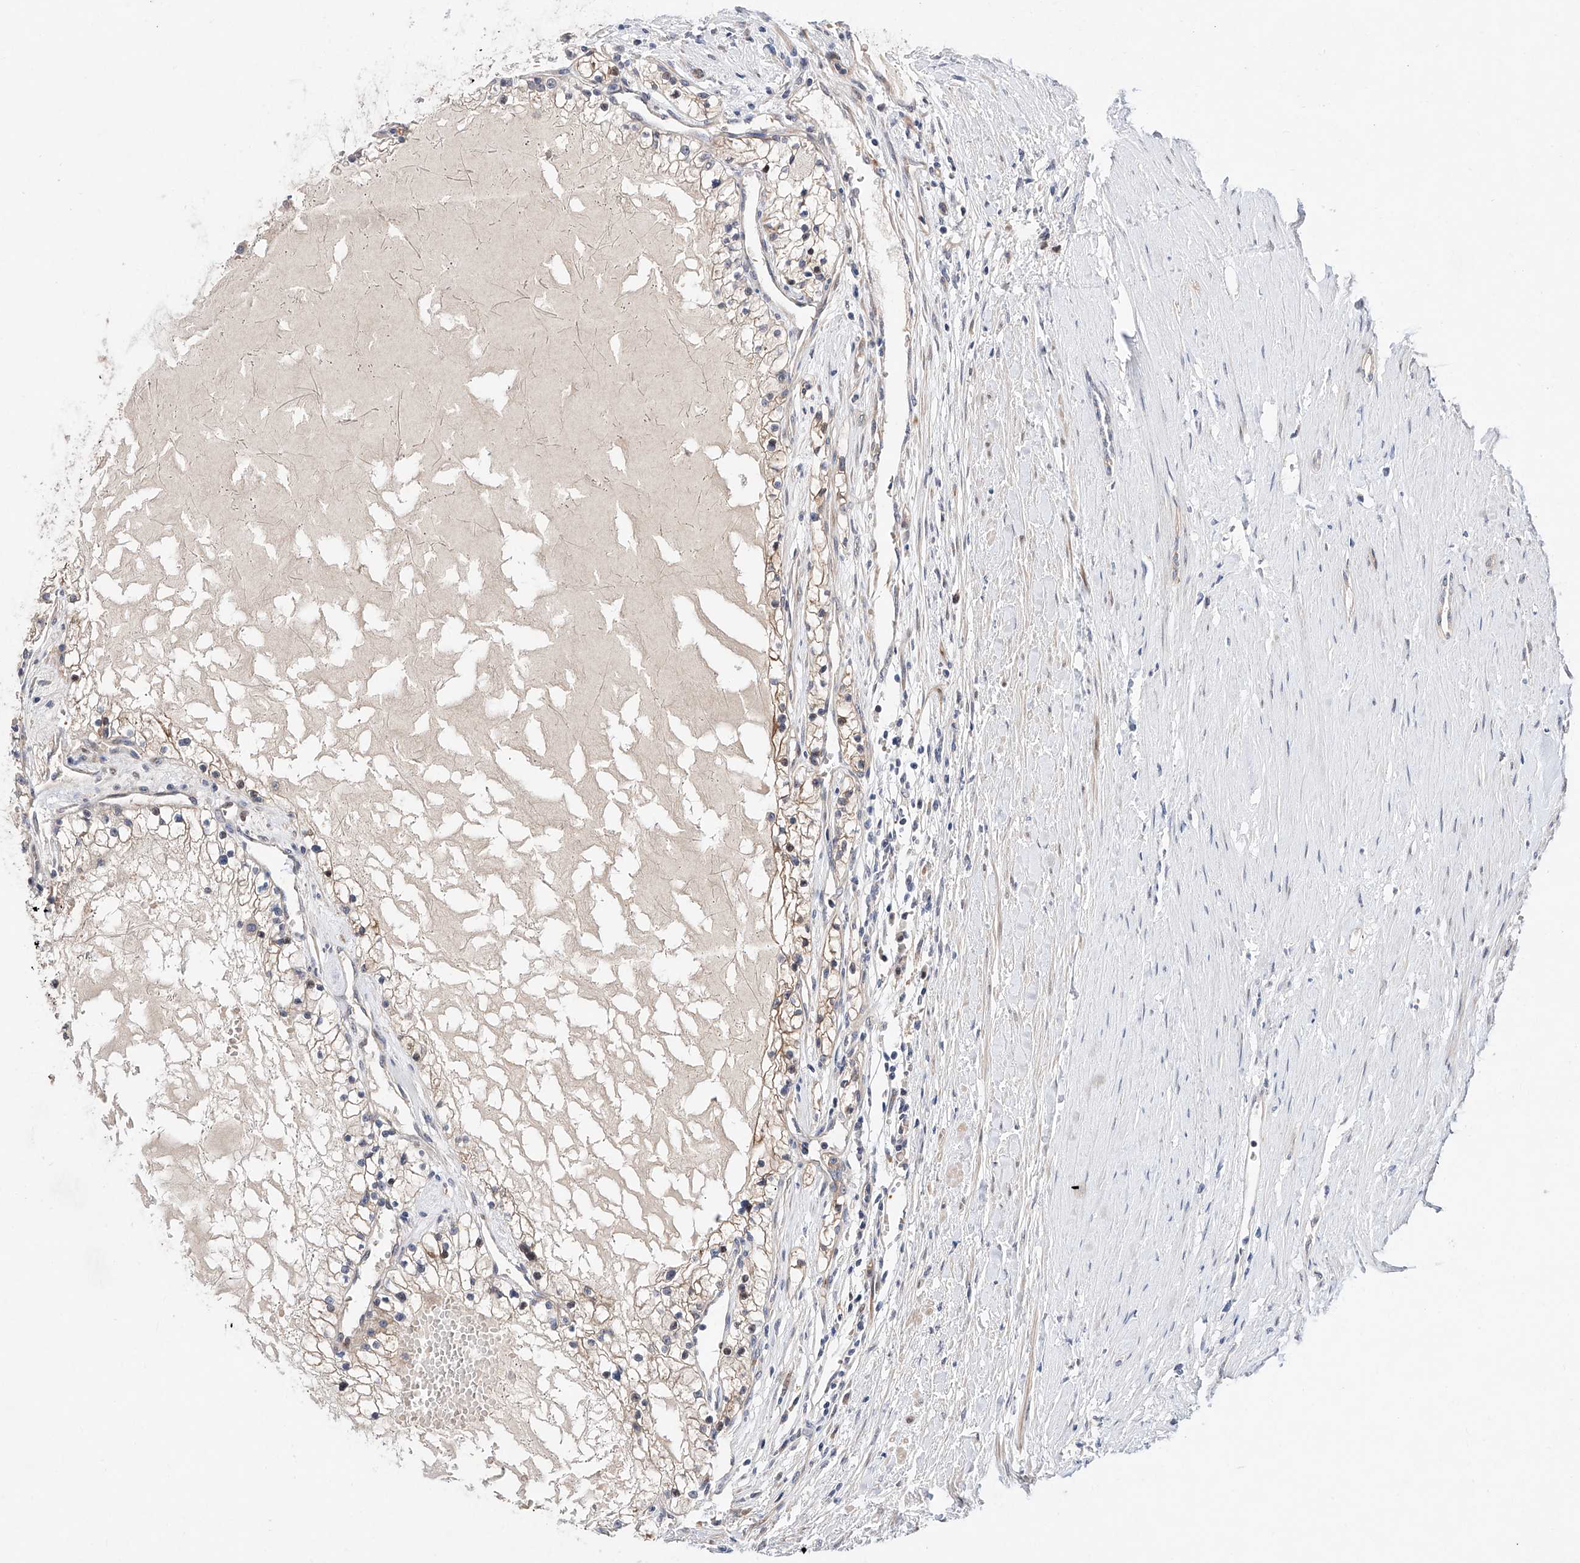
{"staining": {"intensity": "weak", "quantity": "<25%", "location": "cytoplasmic/membranous,nuclear"}, "tissue": "renal cancer", "cell_type": "Tumor cells", "image_type": "cancer", "snomed": [{"axis": "morphology", "description": "Normal tissue, NOS"}, {"axis": "morphology", "description": "Adenocarcinoma, NOS"}, {"axis": "topography", "description": "Kidney"}], "caption": "An IHC image of renal cancer is shown. There is no staining in tumor cells of renal cancer.", "gene": "FUCA2", "patient": {"sex": "male", "age": 68}}